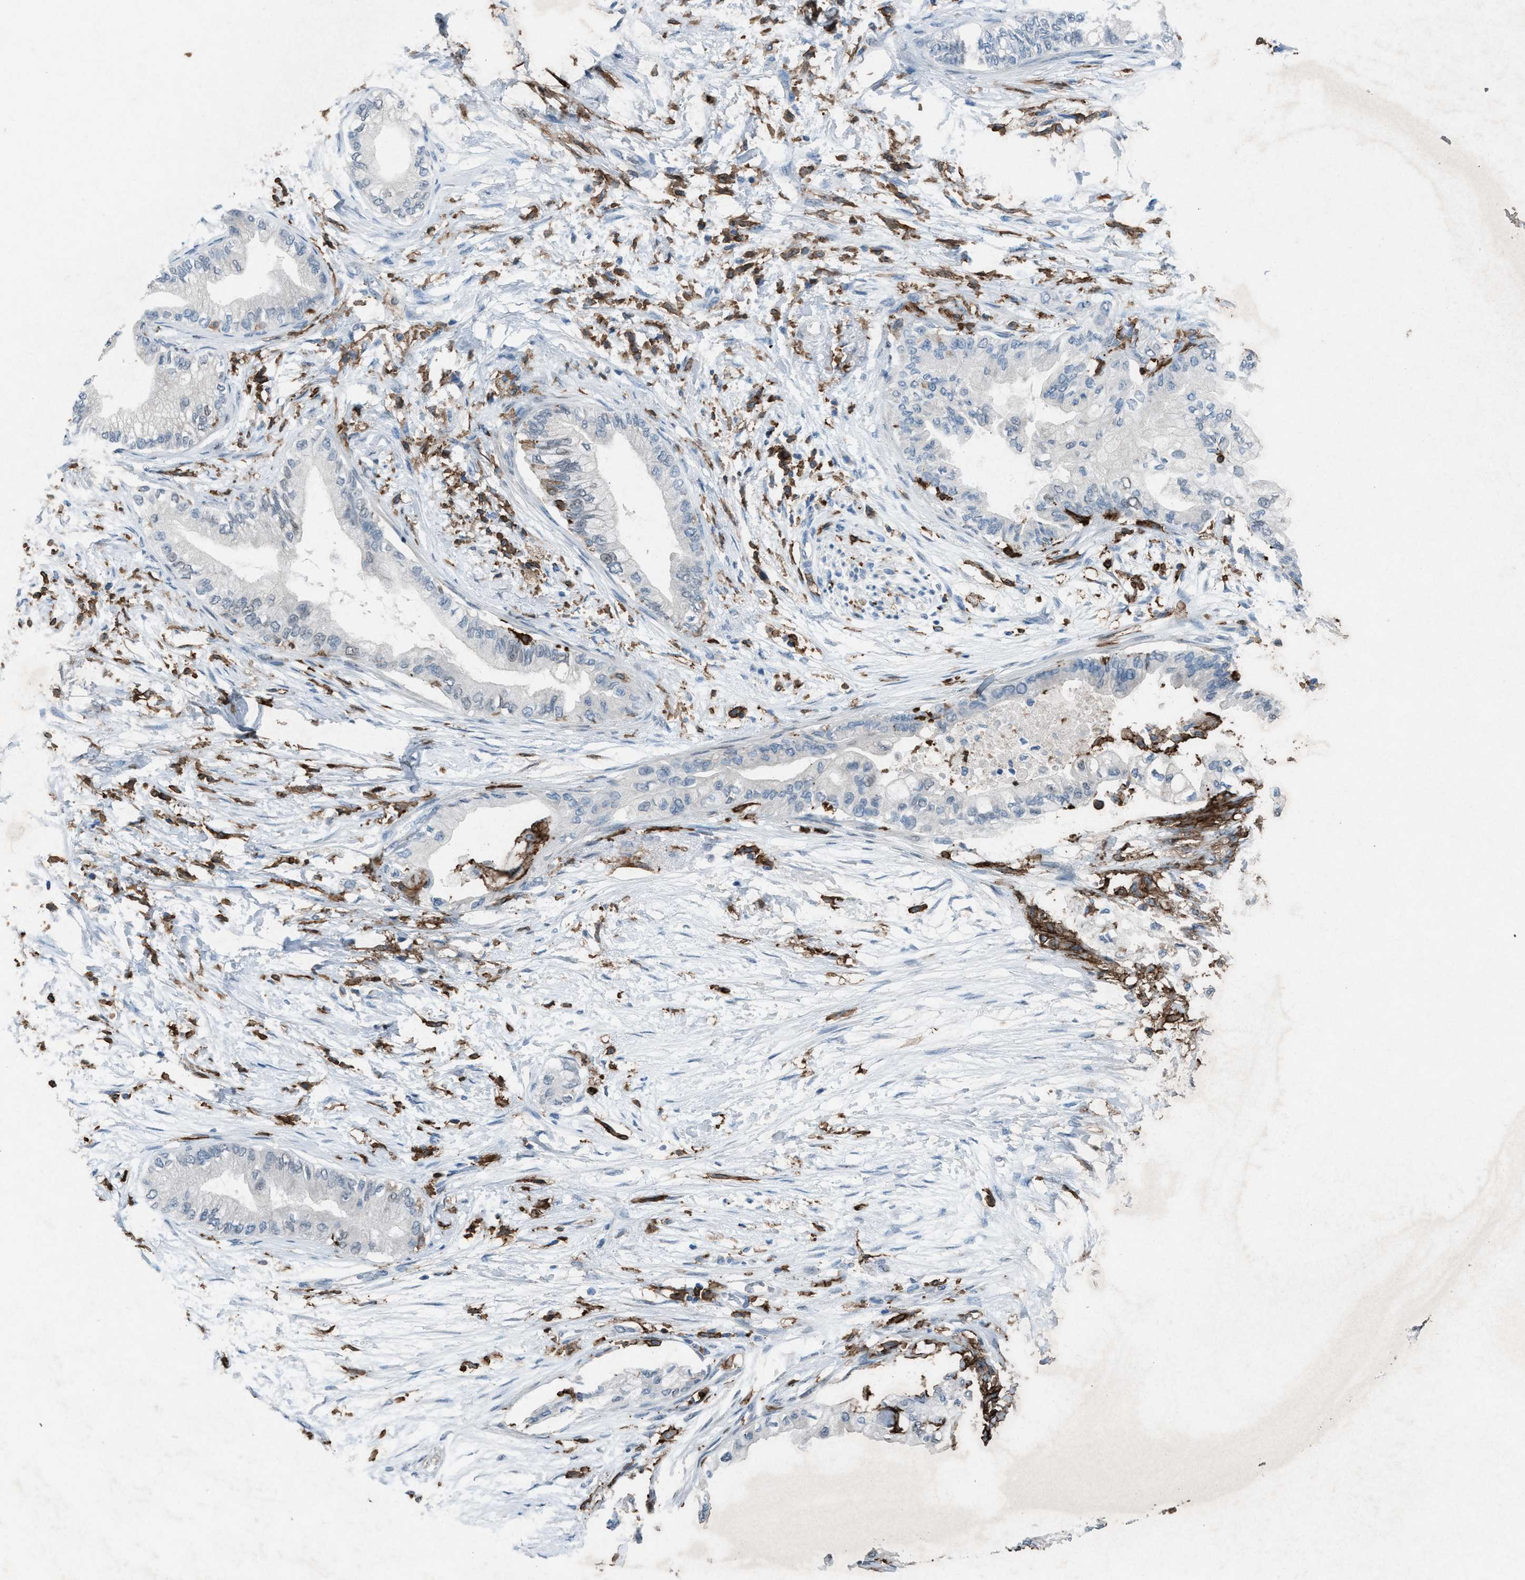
{"staining": {"intensity": "negative", "quantity": "none", "location": "none"}, "tissue": "pancreatic cancer", "cell_type": "Tumor cells", "image_type": "cancer", "snomed": [{"axis": "morphology", "description": "Normal tissue, NOS"}, {"axis": "morphology", "description": "Adenocarcinoma, NOS"}, {"axis": "topography", "description": "Pancreas"}, {"axis": "topography", "description": "Duodenum"}], "caption": "A high-resolution histopathology image shows IHC staining of pancreatic cancer (adenocarcinoma), which demonstrates no significant expression in tumor cells.", "gene": "FCER1G", "patient": {"sex": "female", "age": 60}}